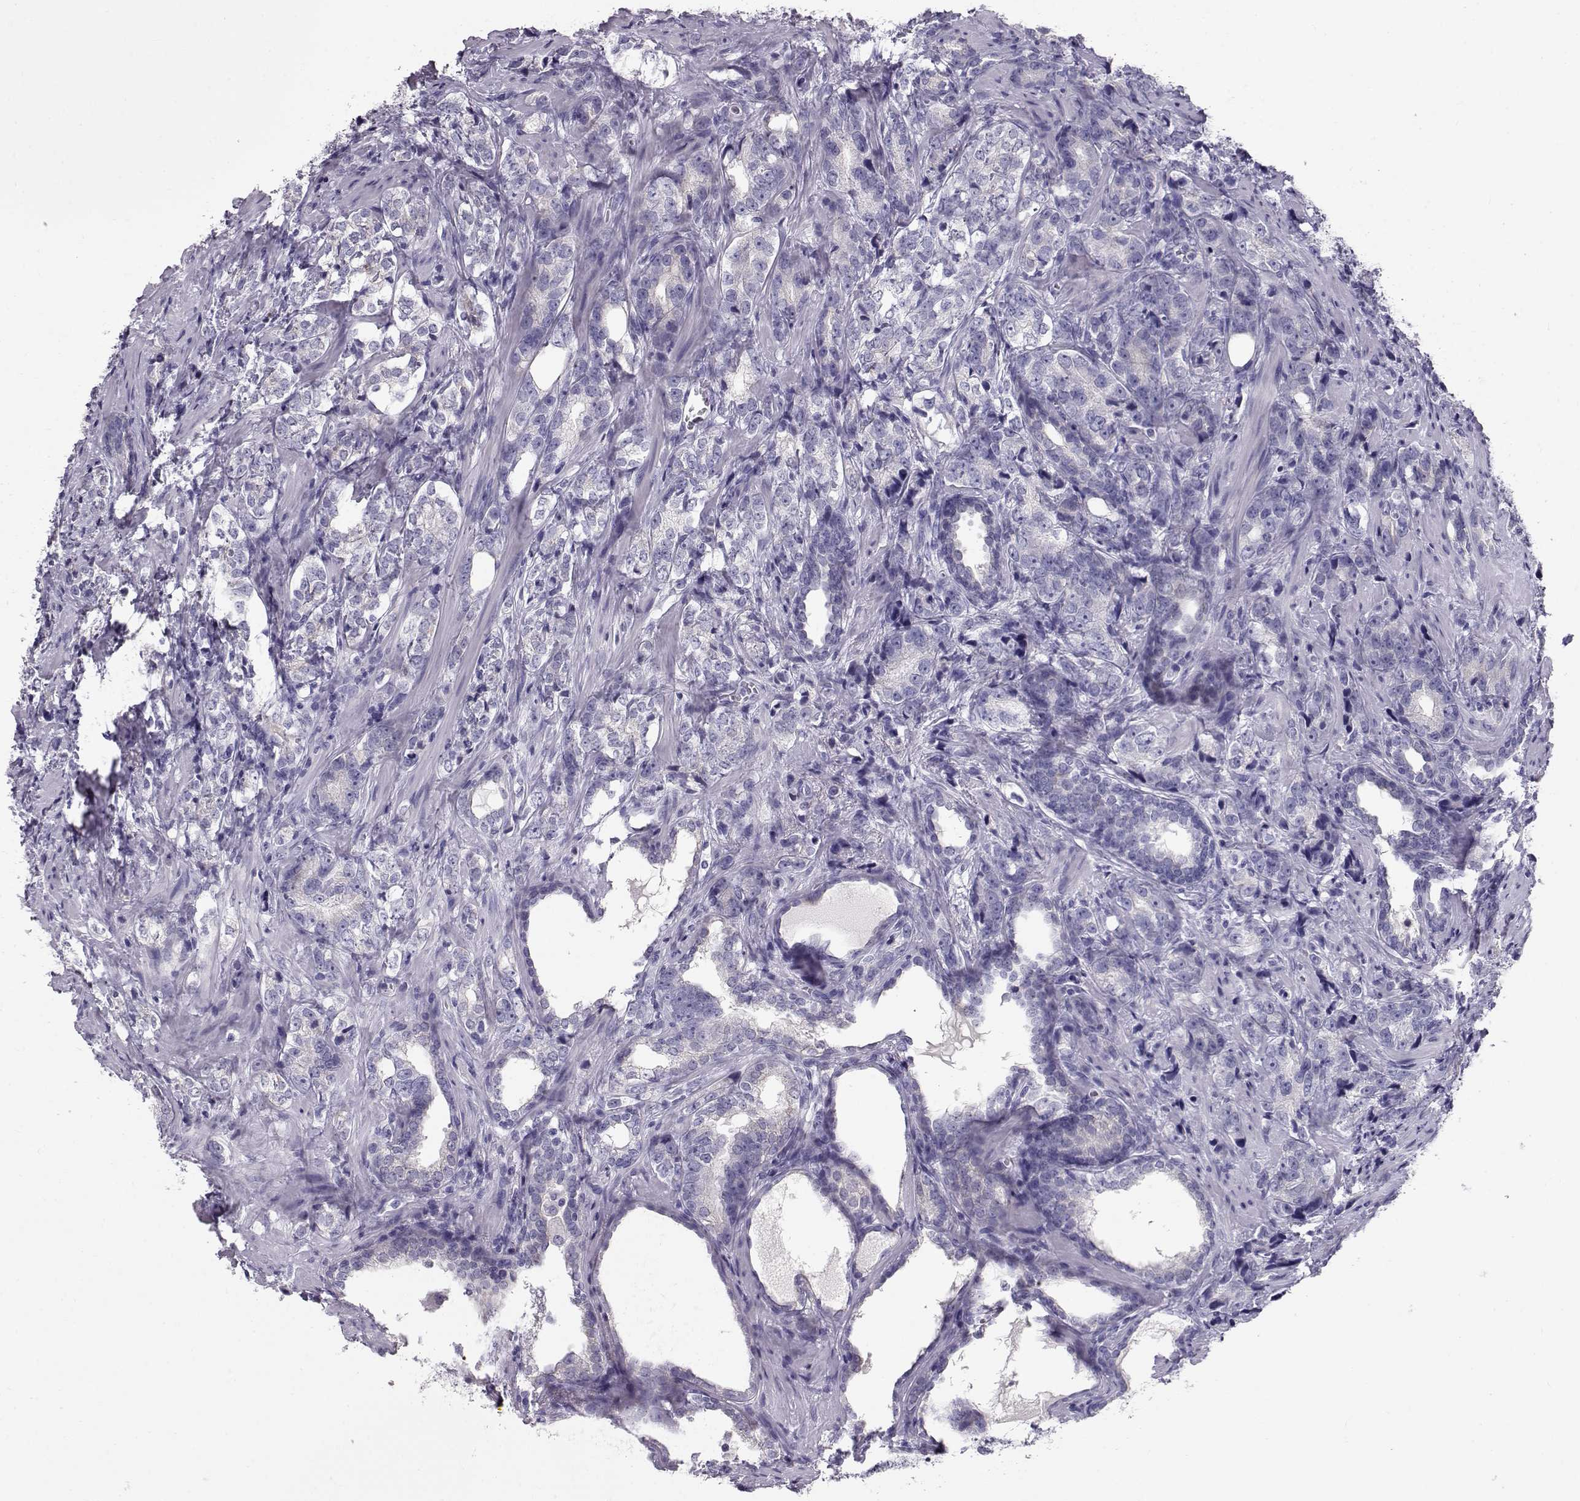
{"staining": {"intensity": "negative", "quantity": "none", "location": "none"}, "tissue": "prostate cancer", "cell_type": "Tumor cells", "image_type": "cancer", "snomed": [{"axis": "morphology", "description": "Adenocarcinoma, NOS"}, {"axis": "topography", "description": "Prostate and seminal vesicle, NOS"}], "caption": "Tumor cells are negative for protein expression in human prostate cancer (adenocarcinoma).", "gene": "GPR26", "patient": {"sex": "male", "age": 63}}